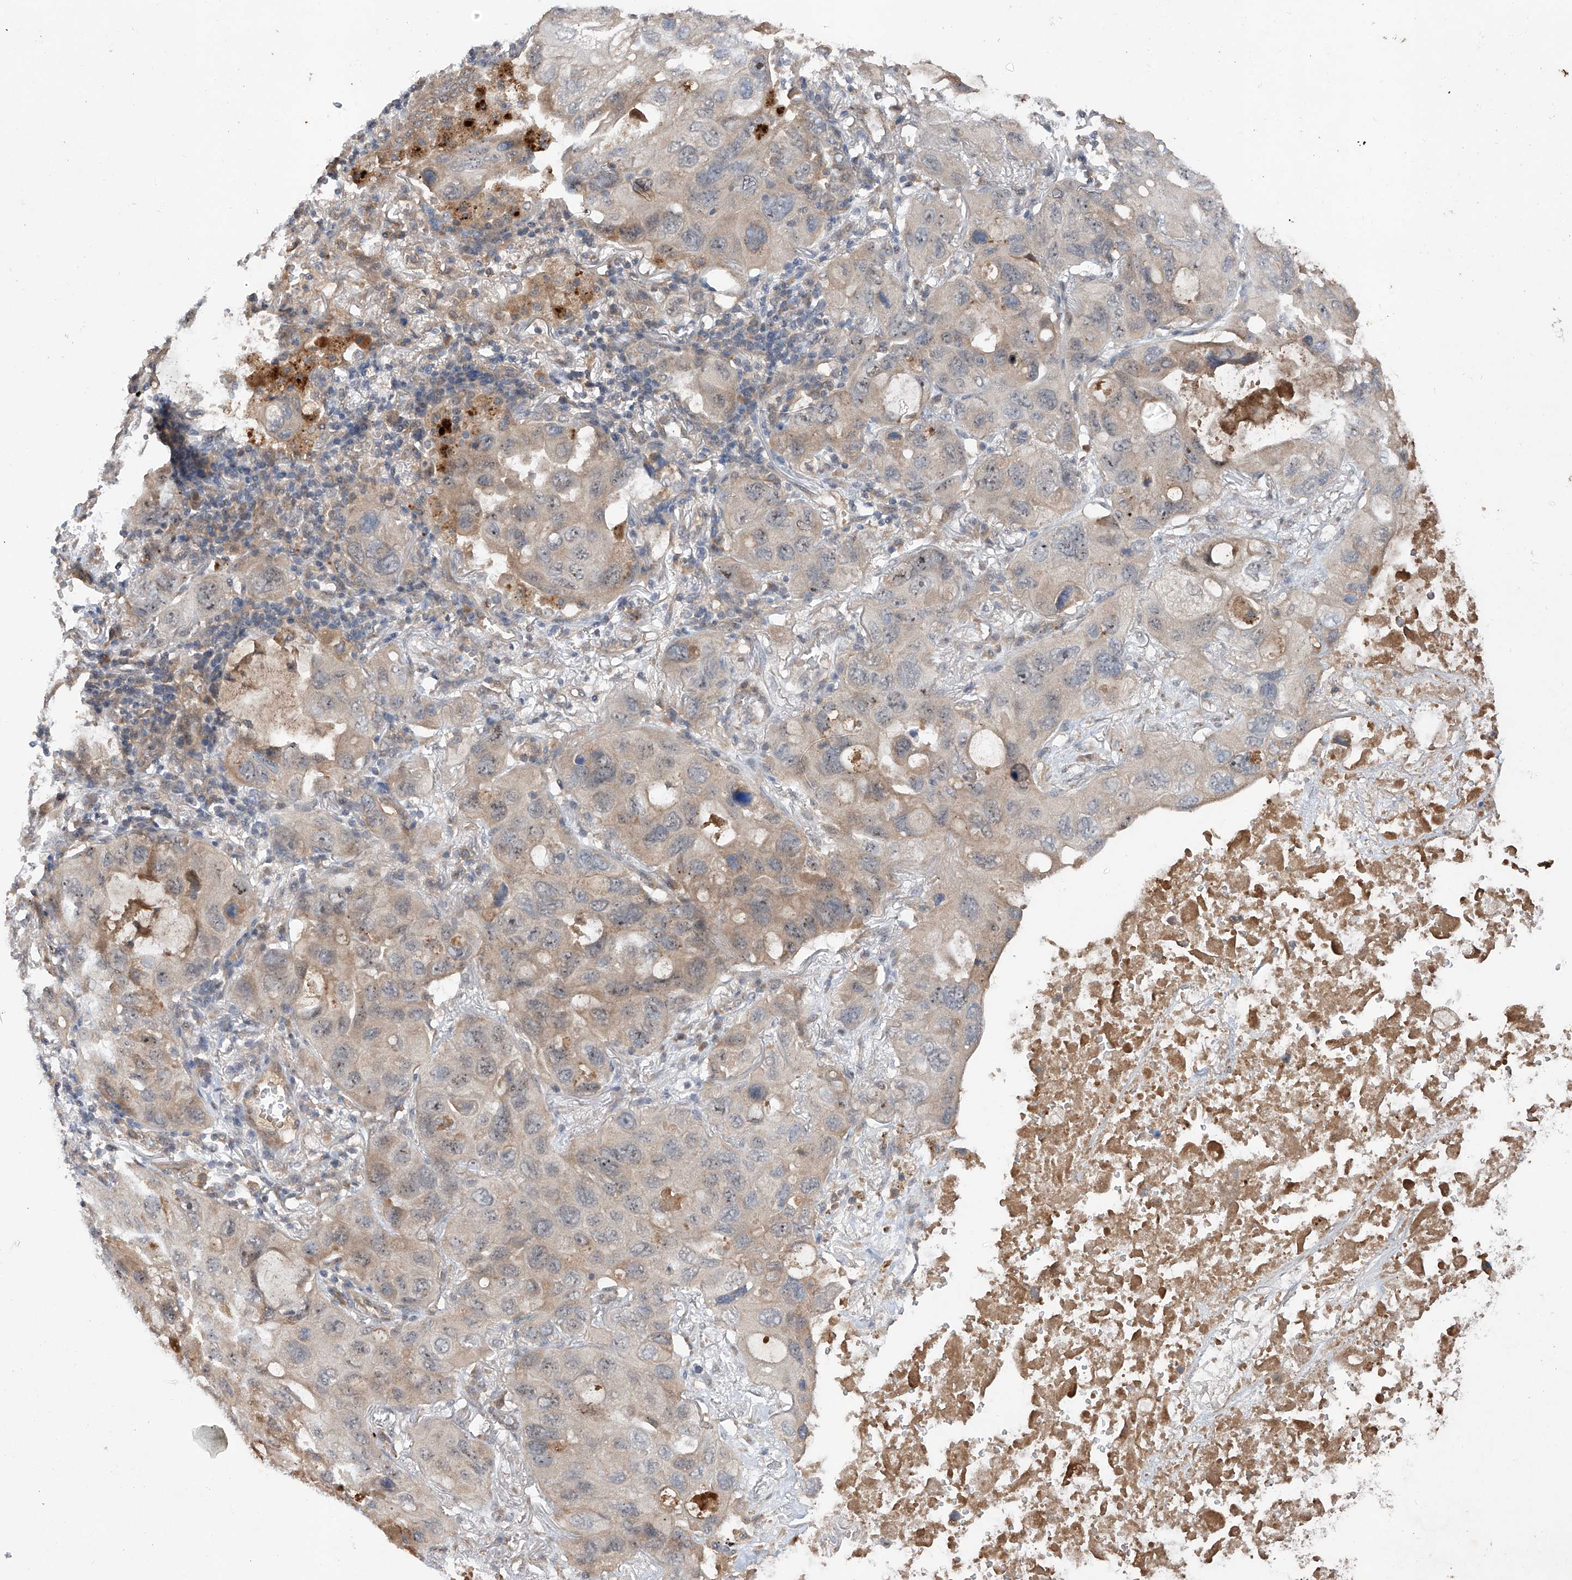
{"staining": {"intensity": "weak", "quantity": "25%-75%", "location": "cytoplasmic/membranous,nuclear"}, "tissue": "lung cancer", "cell_type": "Tumor cells", "image_type": "cancer", "snomed": [{"axis": "morphology", "description": "Squamous cell carcinoma, NOS"}, {"axis": "topography", "description": "Lung"}], "caption": "Squamous cell carcinoma (lung) stained with immunohistochemistry (IHC) shows weak cytoplasmic/membranous and nuclear expression in approximately 25%-75% of tumor cells.", "gene": "FAM135A", "patient": {"sex": "female", "age": 73}}